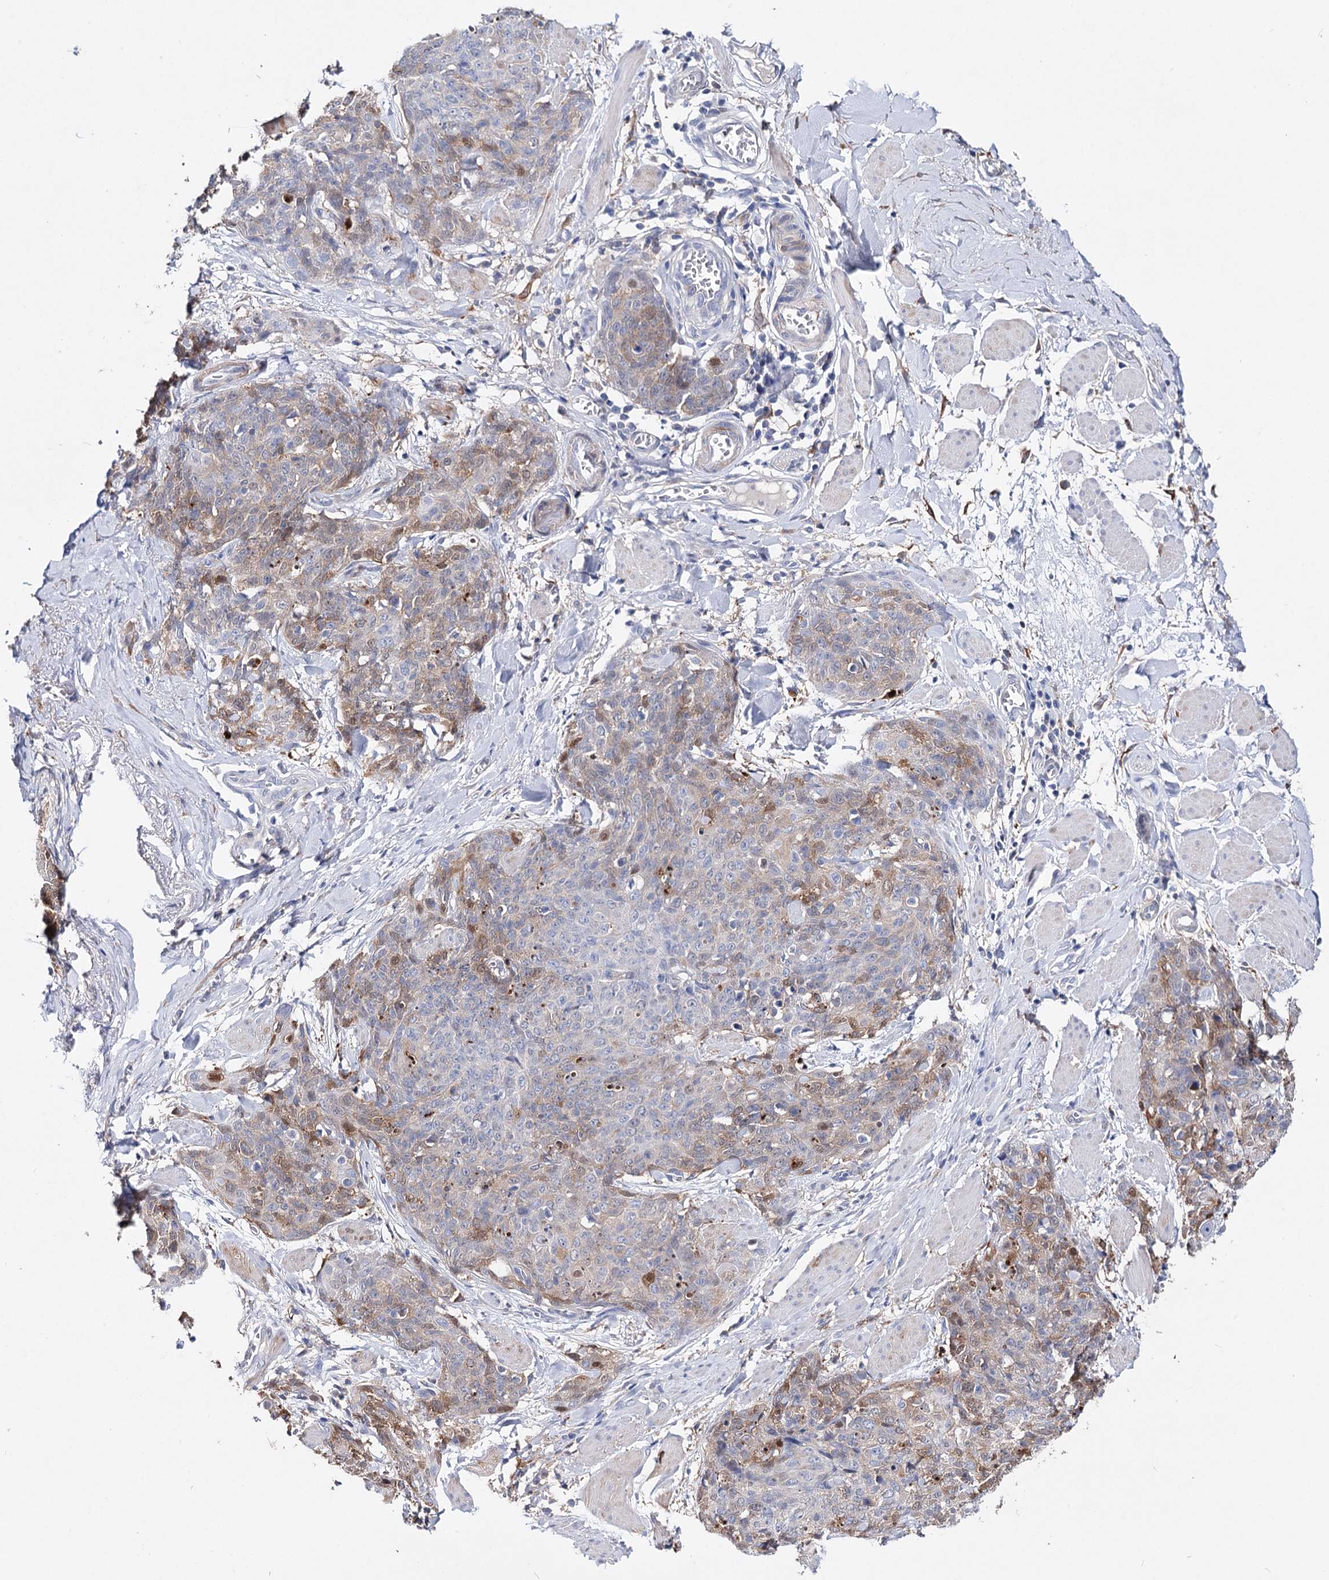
{"staining": {"intensity": "moderate", "quantity": "<25%", "location": "cytoplasmic/membranous,nuclear"}, "tissue": "skin cancer", "cell_type": "Tumor cells", "image_type": "cancer", "snomed": [{"axis": "morphology", "description": "Squamous cell carcinoma, NOS"}, {"axis": "topography", "description": "Skin"}, {"axis": "topography", "description": "Vulva"}], "caption": "IHC photomicrograph of skin cancer (squamous cell carcinoma) stained for a protein (brown), which shows low levels of moderate cytoplasmic/membranous and nuclear positivity in about <25% of tumor cells.", "gene": "CFAP46", "patient": {"sex": "female", "age": 85}}